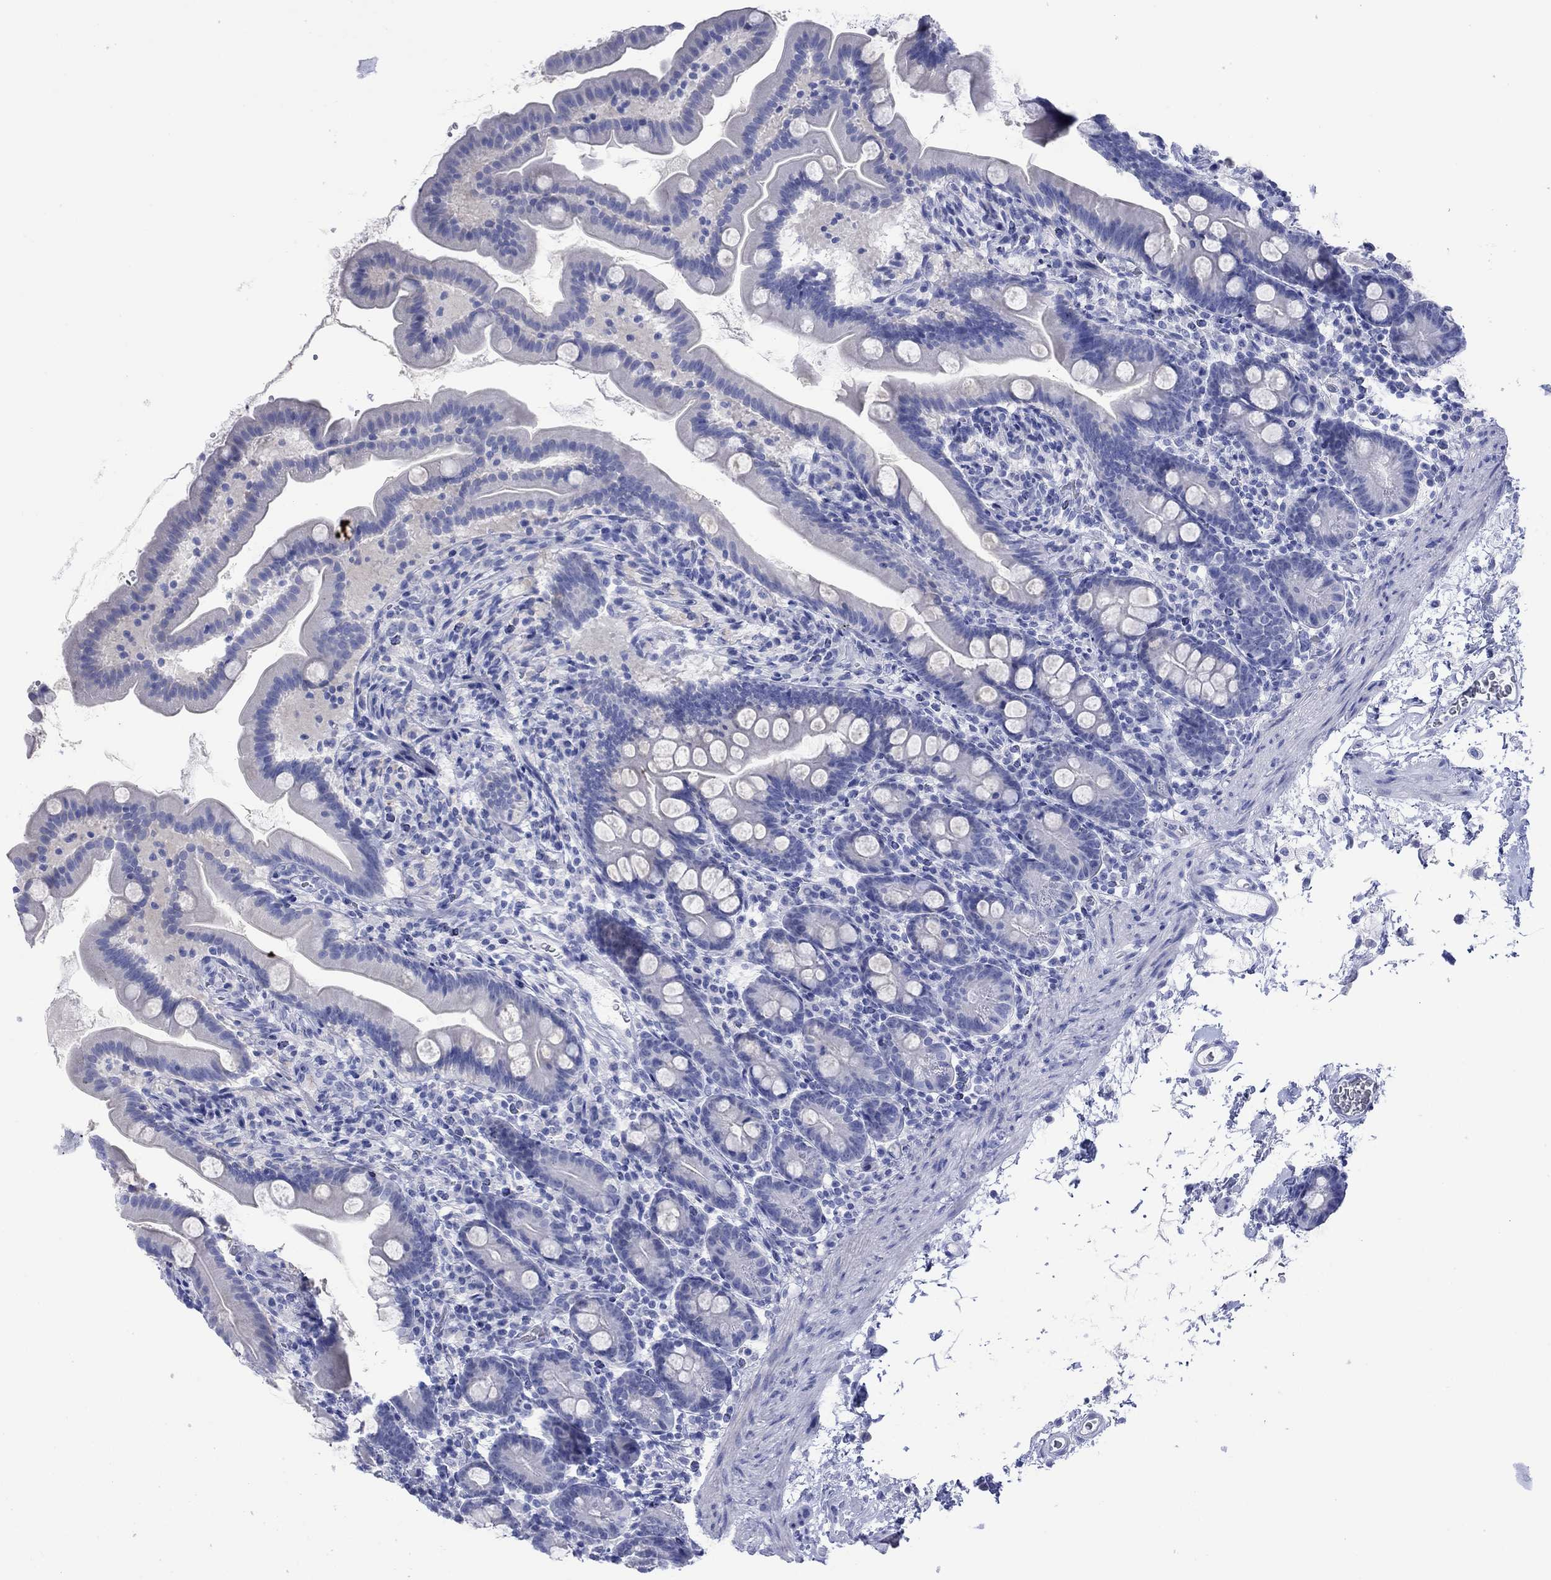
{"staining": {"intensity": "negative", "quantity": "none", "location": "none"}, "tissue": "small intestine", "cell_type": "Glandular cells", "image_type": "normal", "snomed": [{"axis": "morphology", "description": "Normal tissue, NOS"}, {"axis": "topography", "description": "Small intestine"}], "caption": "High magnification brightfield microscopy of normal small intestine stained with DAB (brown) and counterstained with hematoxylin (blue): glandular cells show no significant expression. (Brightfield microscopy of DAB immunohistochemistry (IHC) at high magnification).", "gene": "MLANA", "patient": {"sex": "female", "age": 44}}